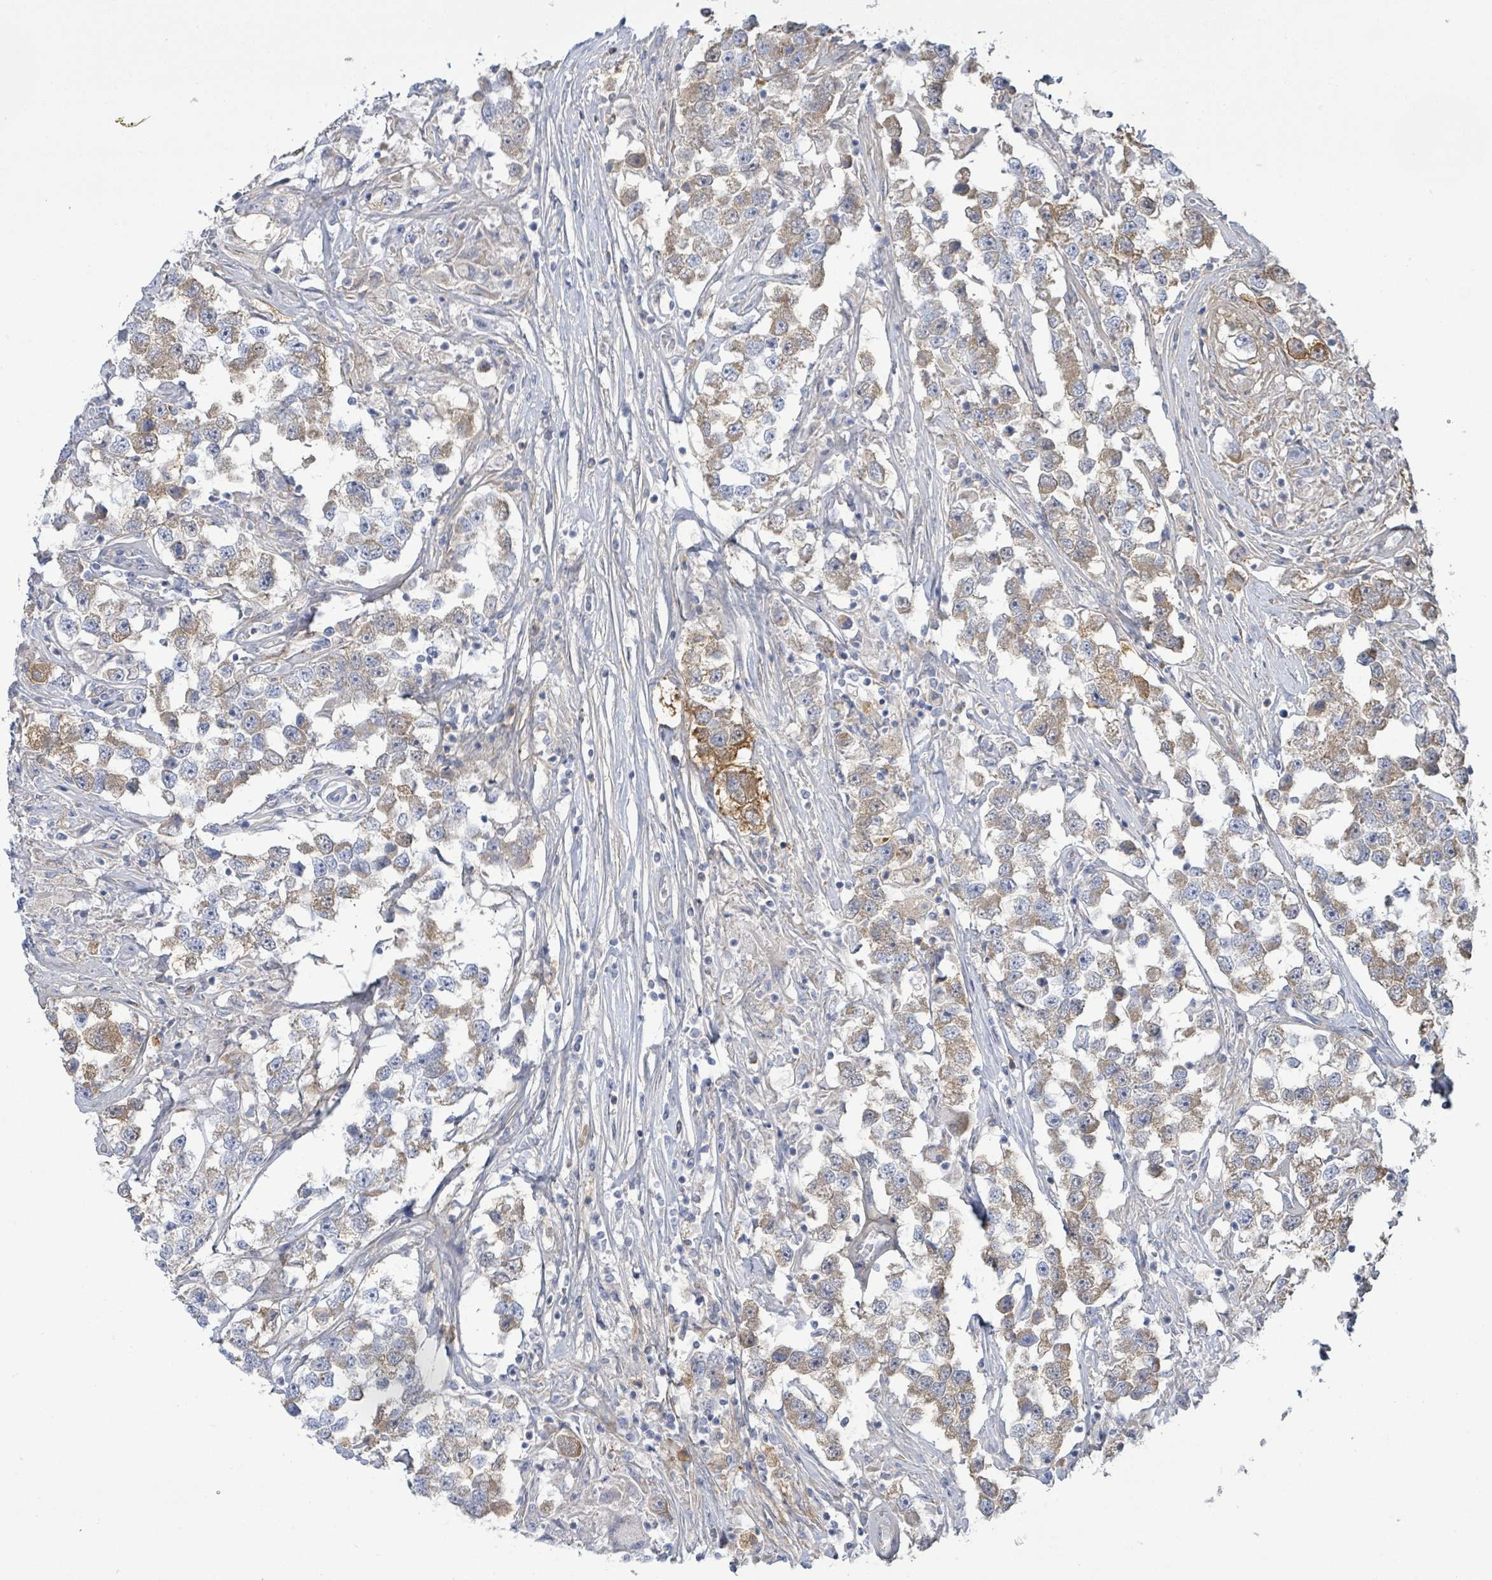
{"staining": {"intensity": "weak", "quantity": "25%-75%", "location": "cytoplasmic/membranous"}, "tissue": "testis cancer", "cell_type": "Tumor cells", "image_type": "cancer", "snomed": [{"axis": "morphology", "description": "Seminoma, NOS"}, {"axis": "topography", "description": "Testis"}], "caption": "IHC histopathology image of testis cancer stained for a protein (brown), which reveals low levels of weak cytoplasmic/membranous positivity in approximately 25%-75% of tumor cells.", "gene": "ALG12", "patient": {"sex": "male", "age": 46}}